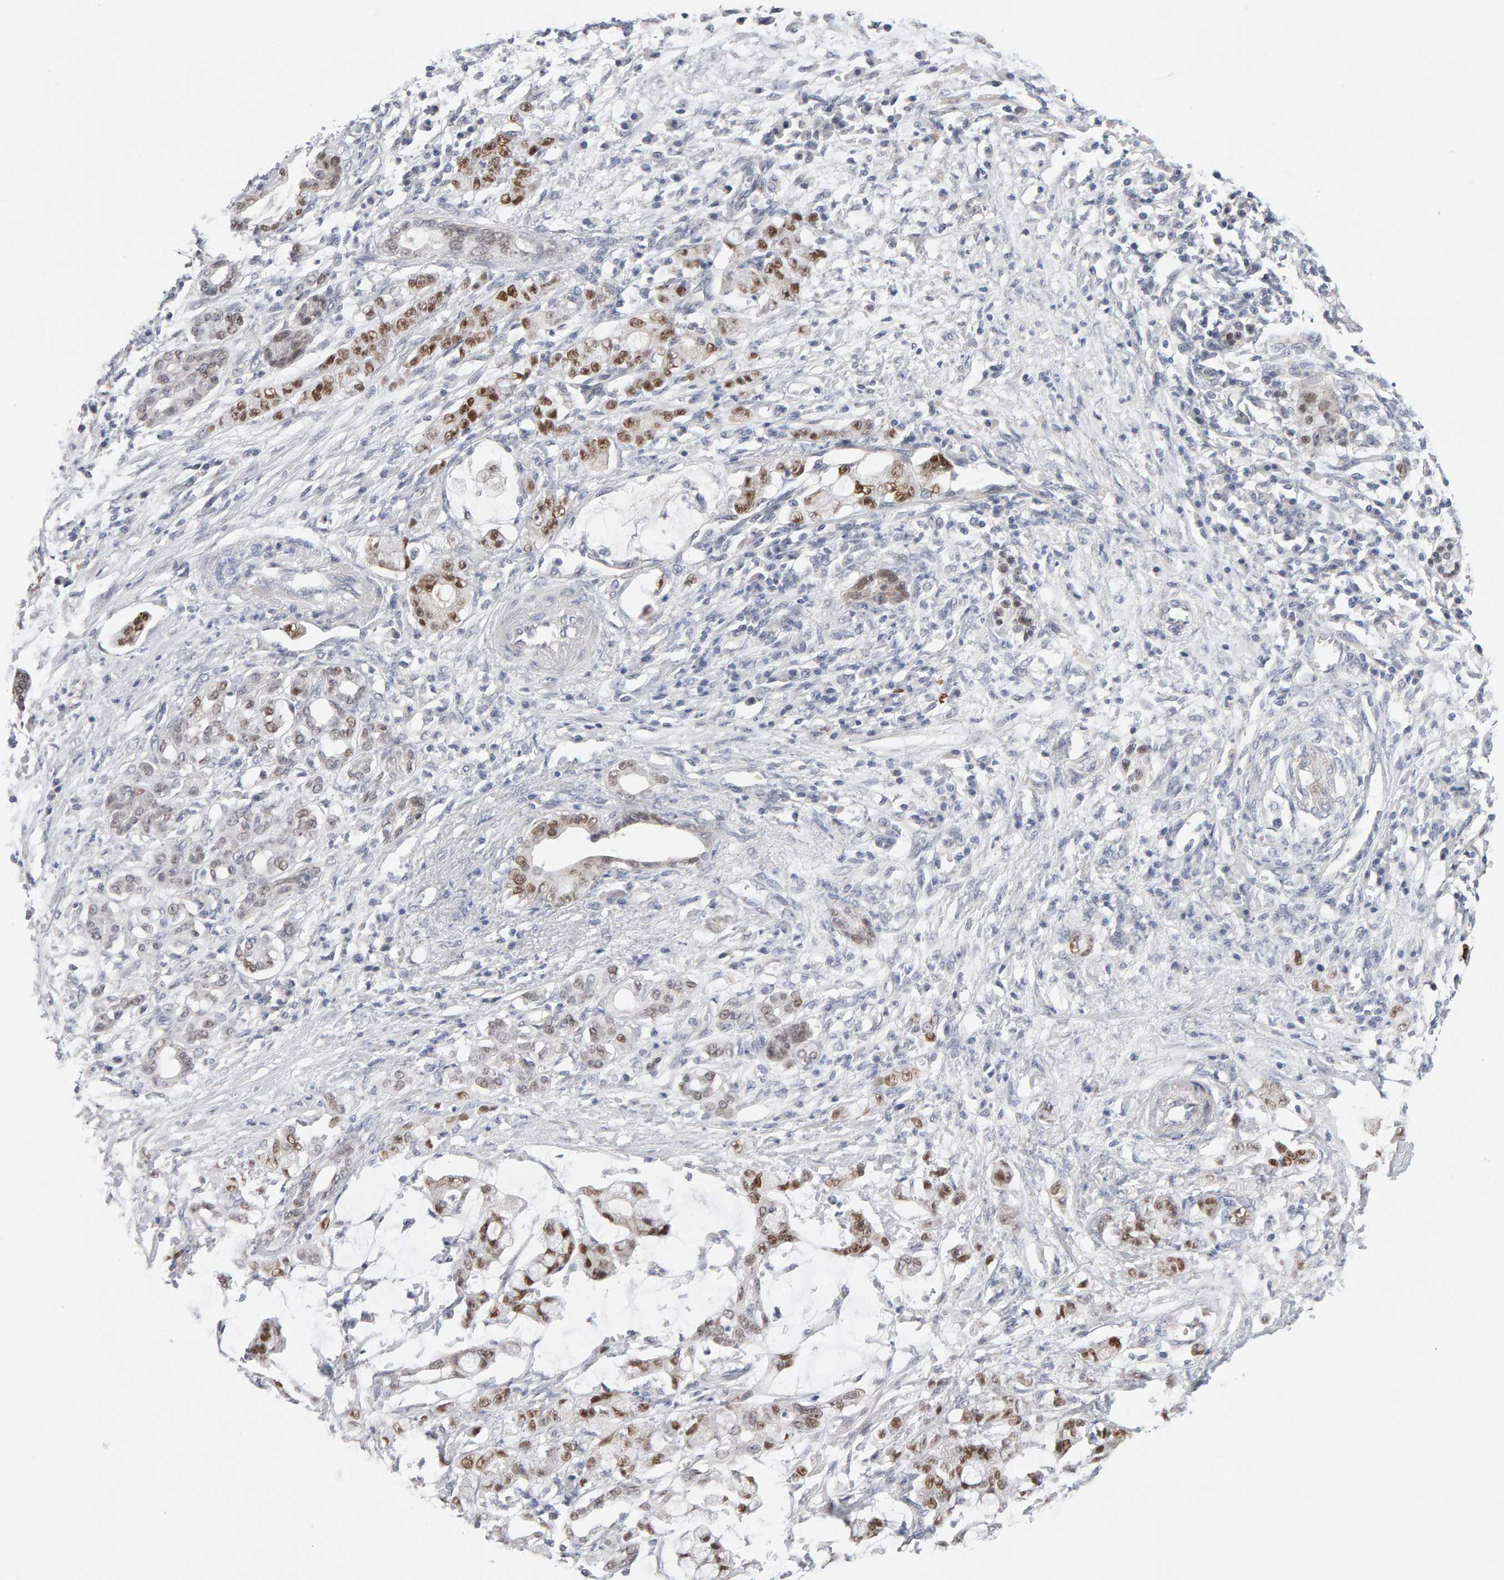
{"staining": {"intensity": "moderate", "quantity": ">75%", "location": "nuclear"}, "tissue": "pancreatic cancer", "cell_type": "Tumor cells", "image_type": "cancer", "snomed": [{"axis": "morphology", "description": "Adenocarcinoma, NOS"}, {"axis": "topography", "description": "Pancreas"}], "caption": "DAB (3,3'-diaminobenzidine) immunohistochemical staining of human adenocarcinoma (pancreatic) exhibits moderate nuclear protein positivity in about >75% of tumor cells.", "gene": "HNF4A", "patient": {"sex": "female", "age": 73}}